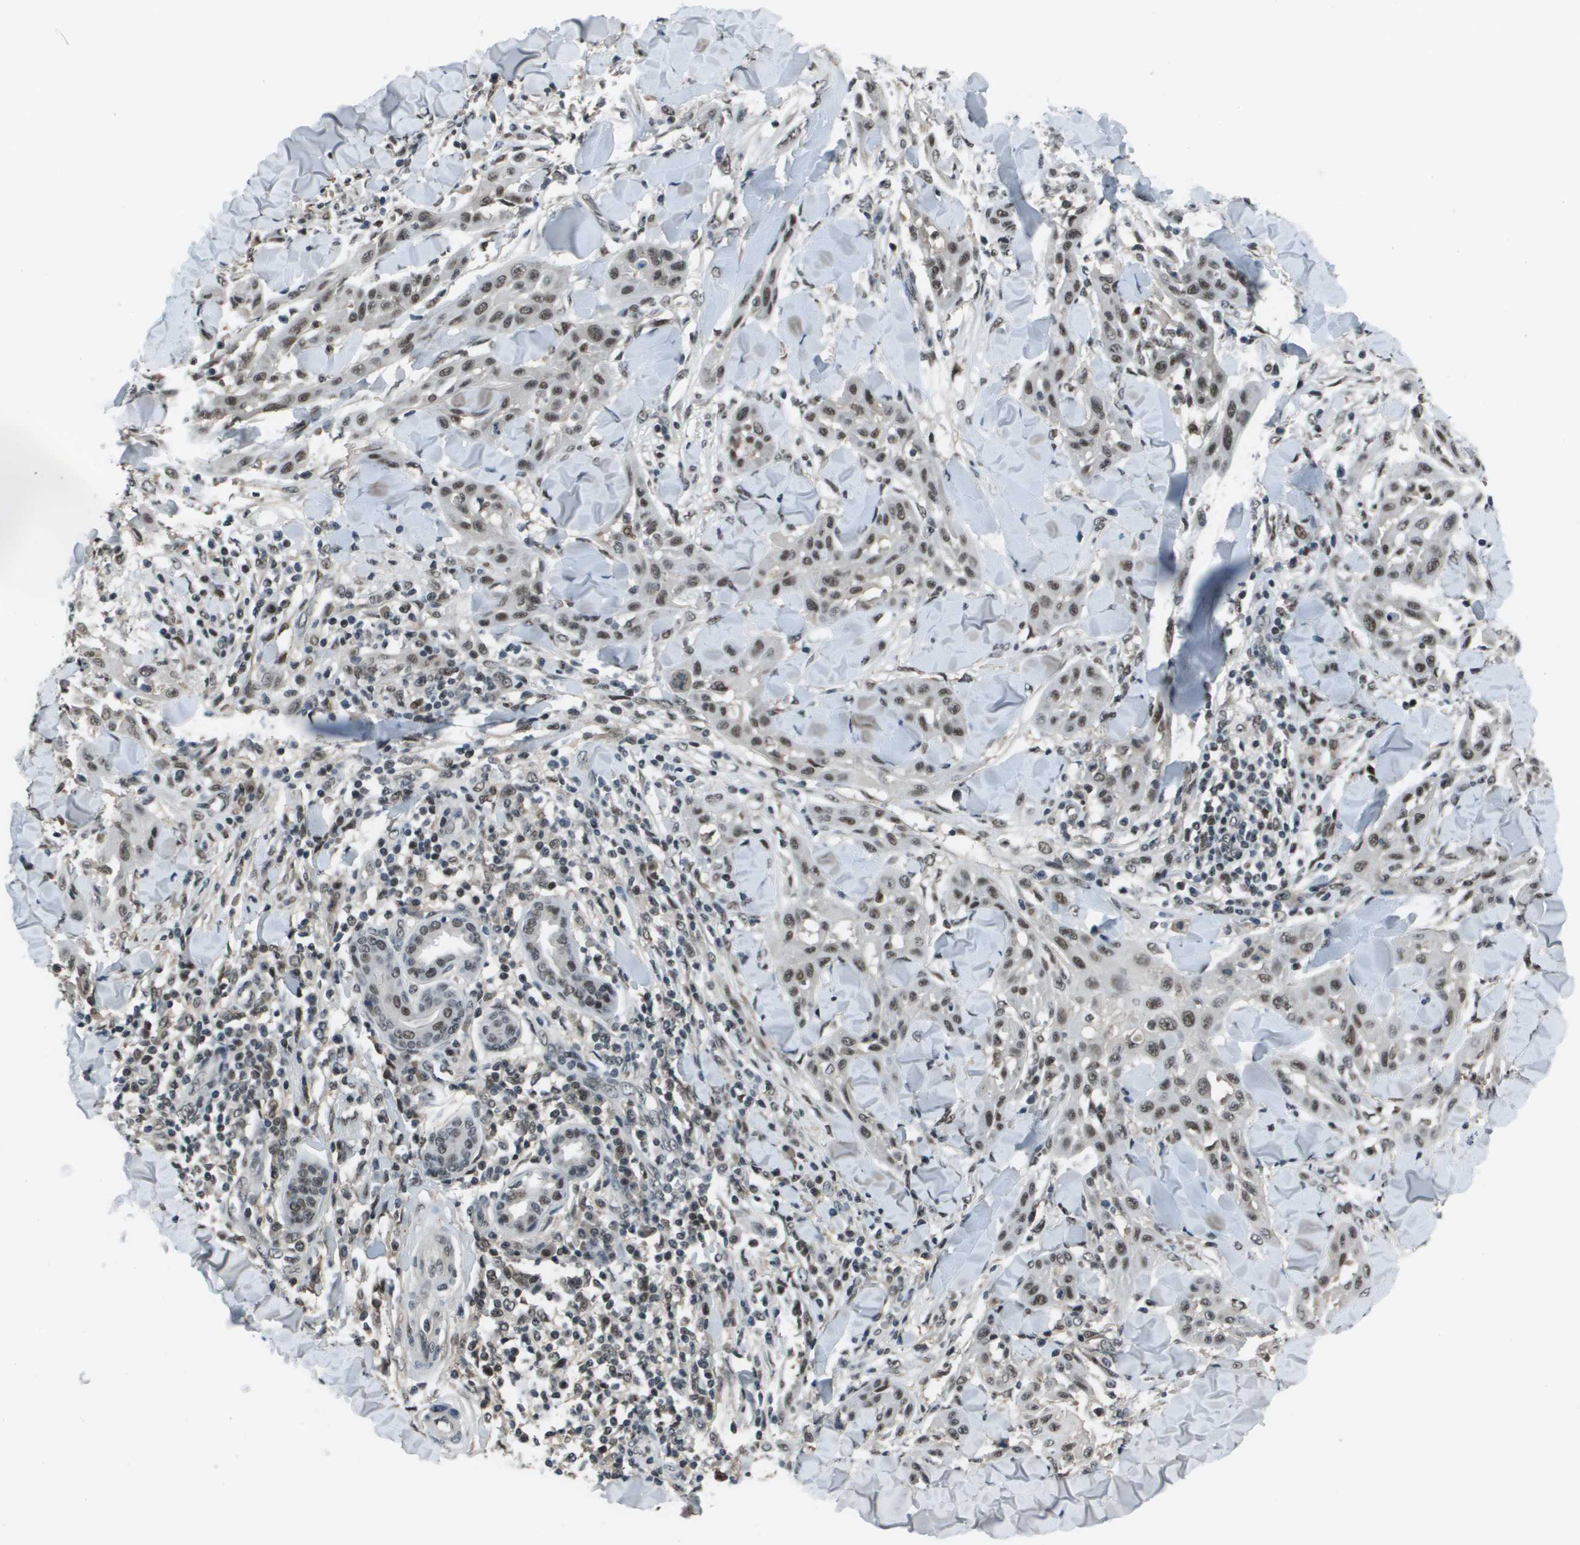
{"staining": {"intensity": "moderate", "quantity": ">75%", "location": "nuclear"}, "tissue": "skin cancer", "cell_type": "Tumor cells", "image_type": "cancer", "snomed": [{"axis": "morphology", "description": "Squamous cell carcinoma, NOS"}, {"axis": "topography", "description": "Skin"}], "caption": "DAB immunohistochemical staining of human skin cancer exhibits moderate nuclear protein positivity in about >75% of tumor cells. Immunohistochemistry stains the protein in brown and the nuclei are stained blue.", "gene": "THRAP3", "patient": {"sex": "male", "age": 24}}